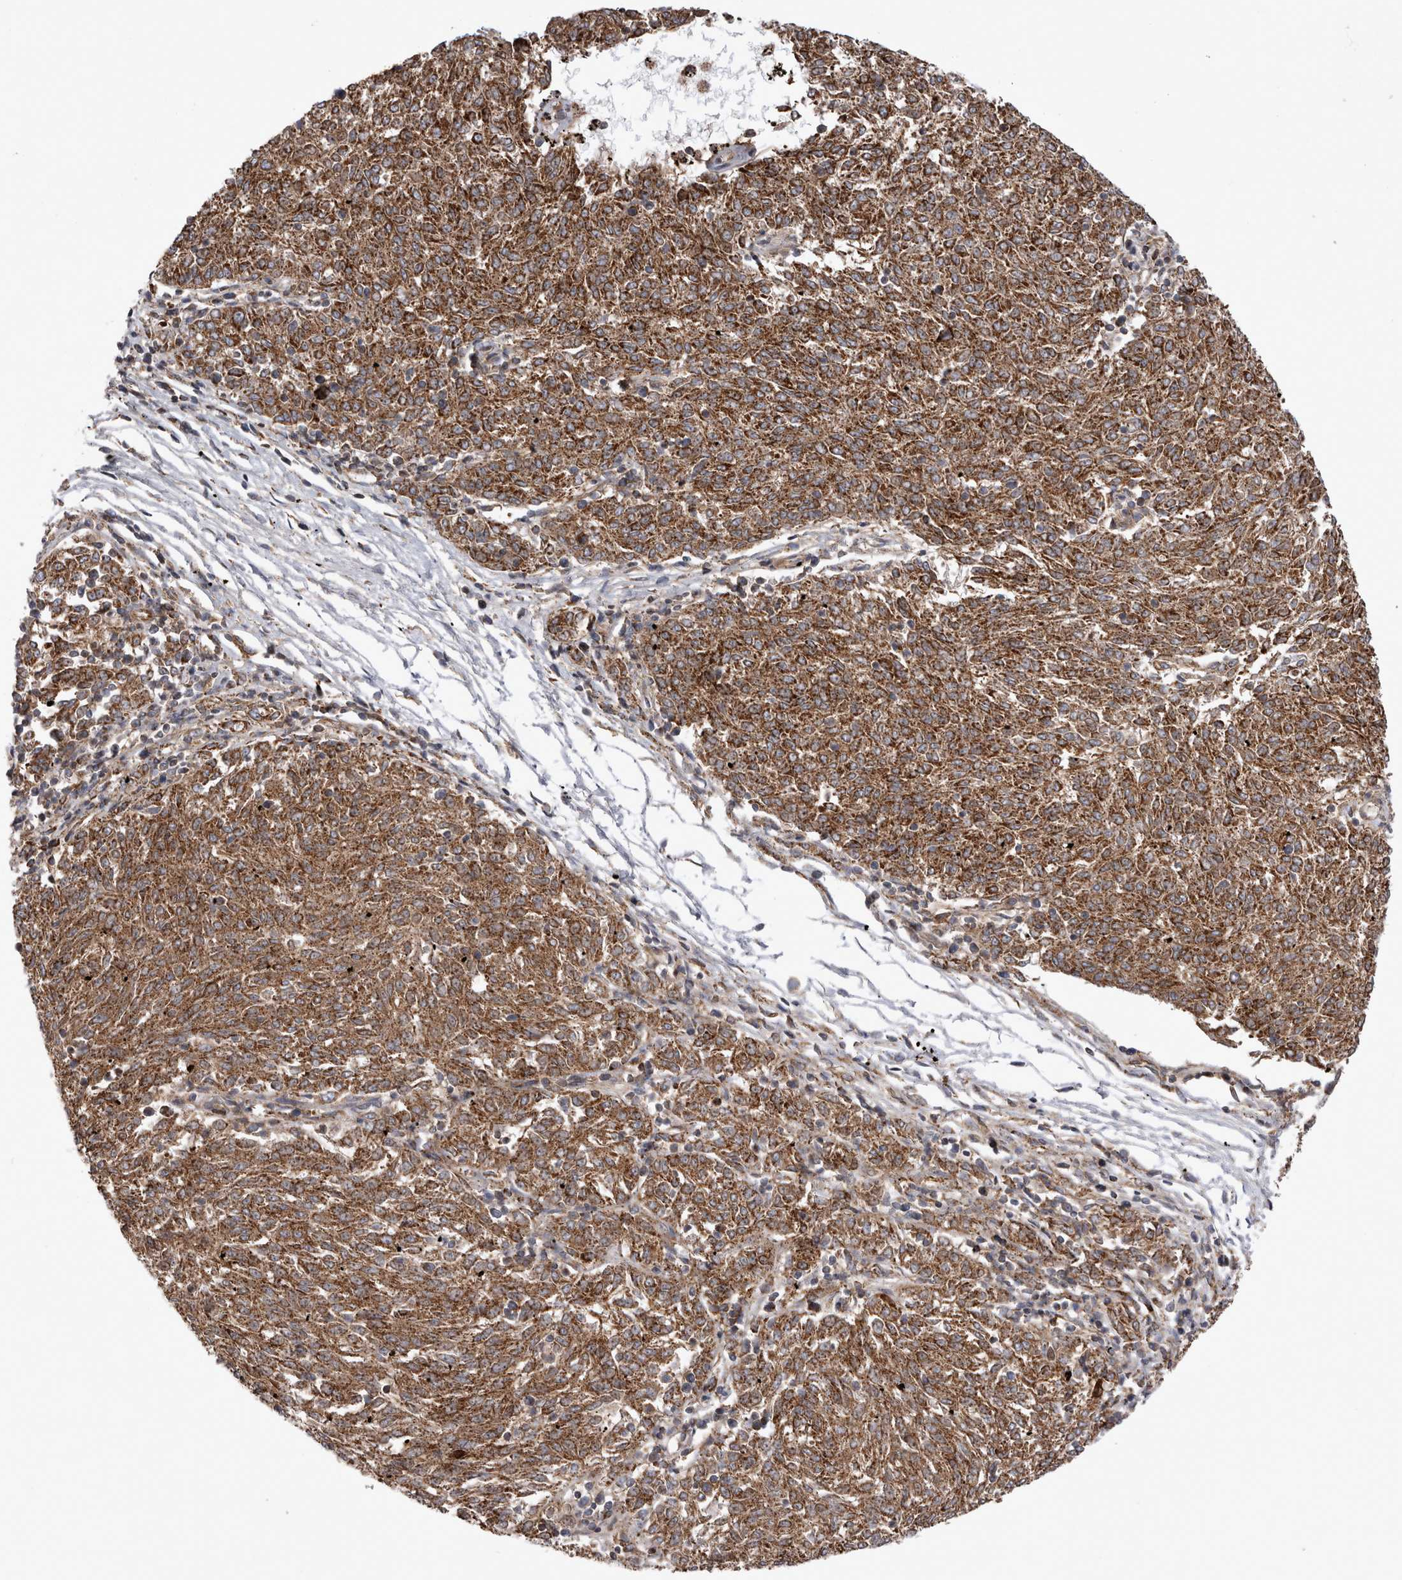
{"staining": {"intensity": "strong", "quantity": ">75%", "location": "cytoplasmic/membranous"}, "tissue": "melanoma", "cell_type": "Tumor cells", "image_type": "cancer", "snomed": [{"axis": "morphology", "description": "Malignant melanoma, NOS"}, {"axis": "topography", "description": "Skin"}], "caption": "Strong cytoplasmic/membranous staining for a protein is present in approximately >75% of tumor cells of melanoma using immunohistochemistry.", "gene": "TSPOAP1", "patient": {"sex": "female", "age": 72}}